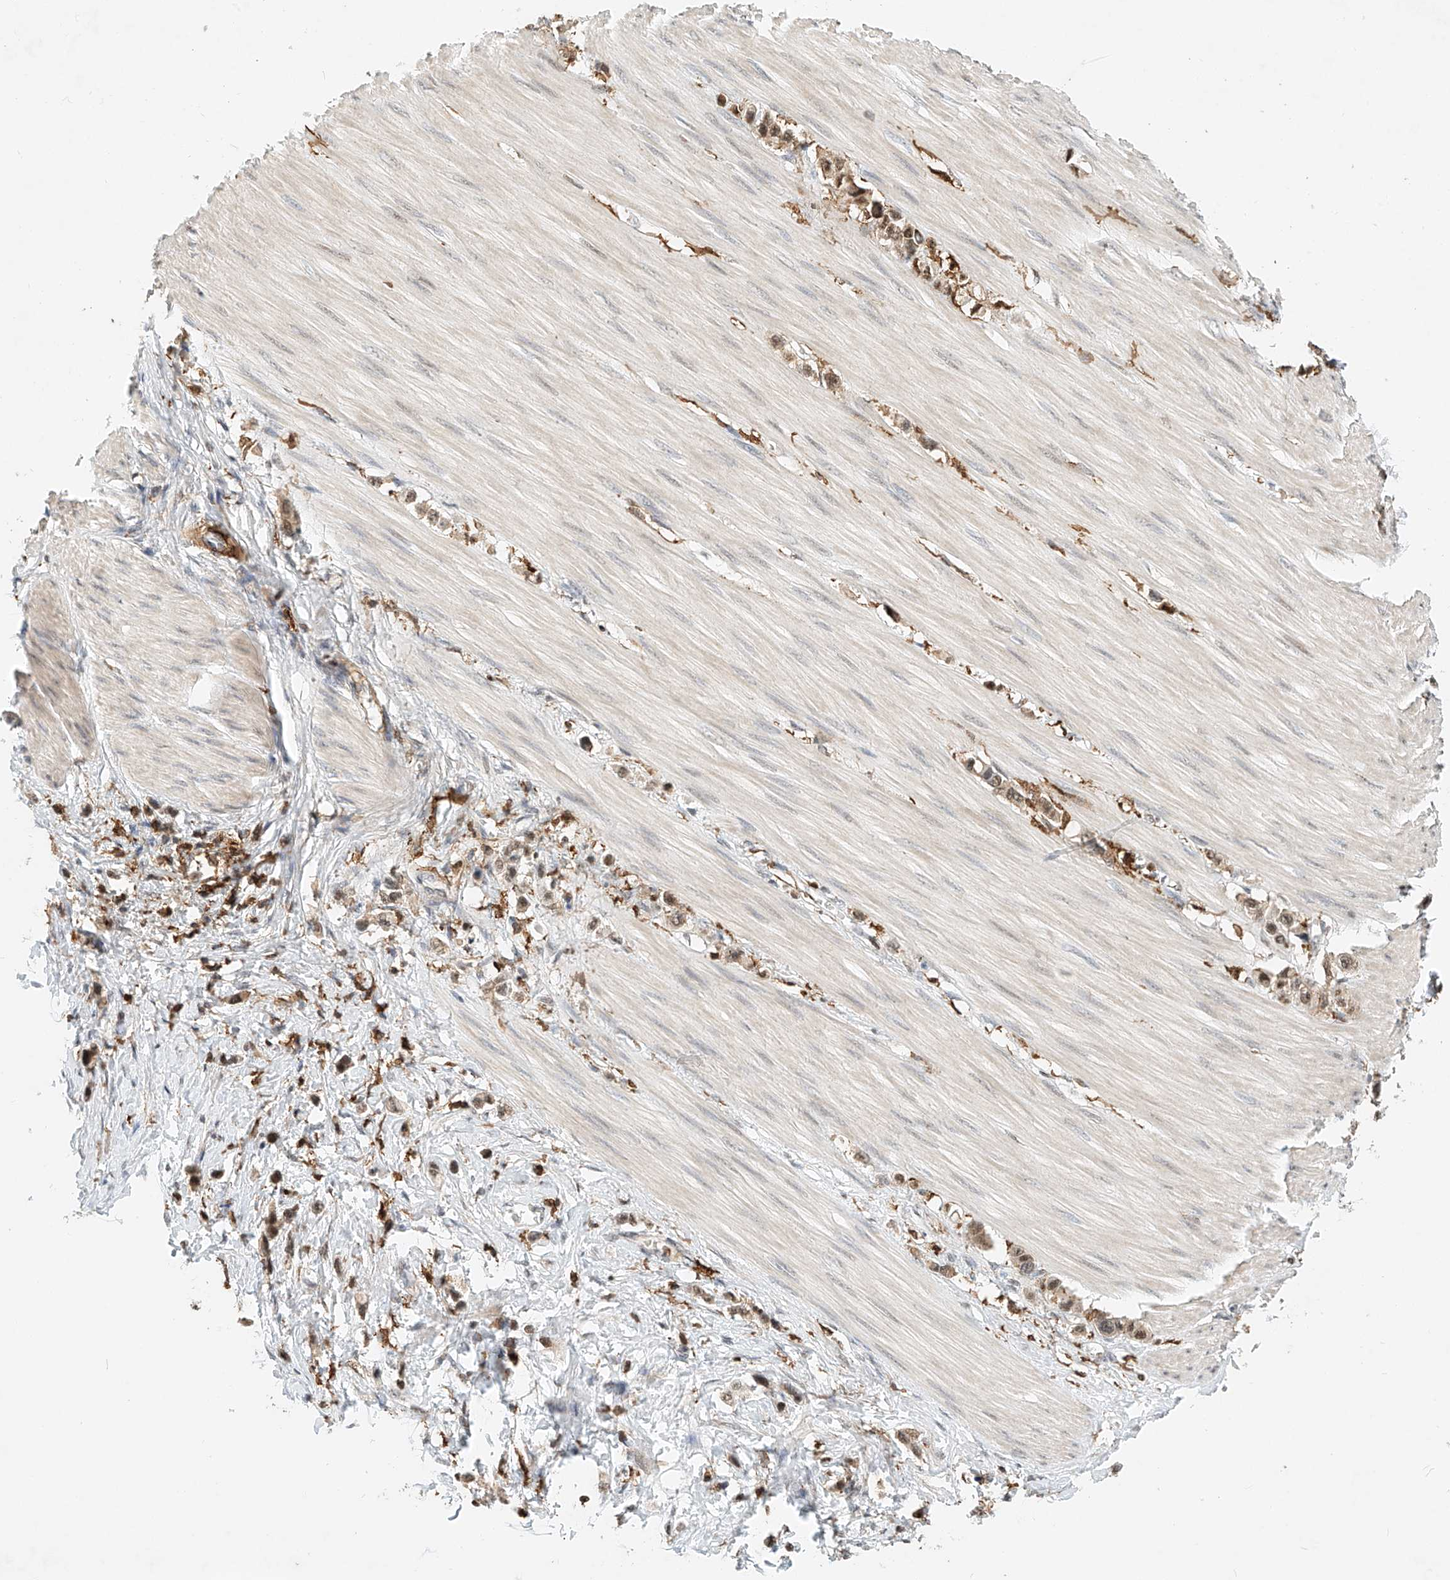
{"staining": {"intensity": "moderate", "quantity": ">75%", "location": "nuclear"}, "tissue": "stomach cancer", "cell_type": "Tumor cells", "image_type": "cancer", "snomed": [{"axis": "morphology", "description": "Adenocarcinoma, NOS"}, {"axis": "topography", "description": "Stomach"}], "caption": "DAB immunohistochemical staining of stomach cancer (adenocarcinoma) exhibits moderate nuclear protein positivity in approximately >75% of tumor cells.", "gene": "MICAL1", "patient": {"sex": "female", "age": 65}}